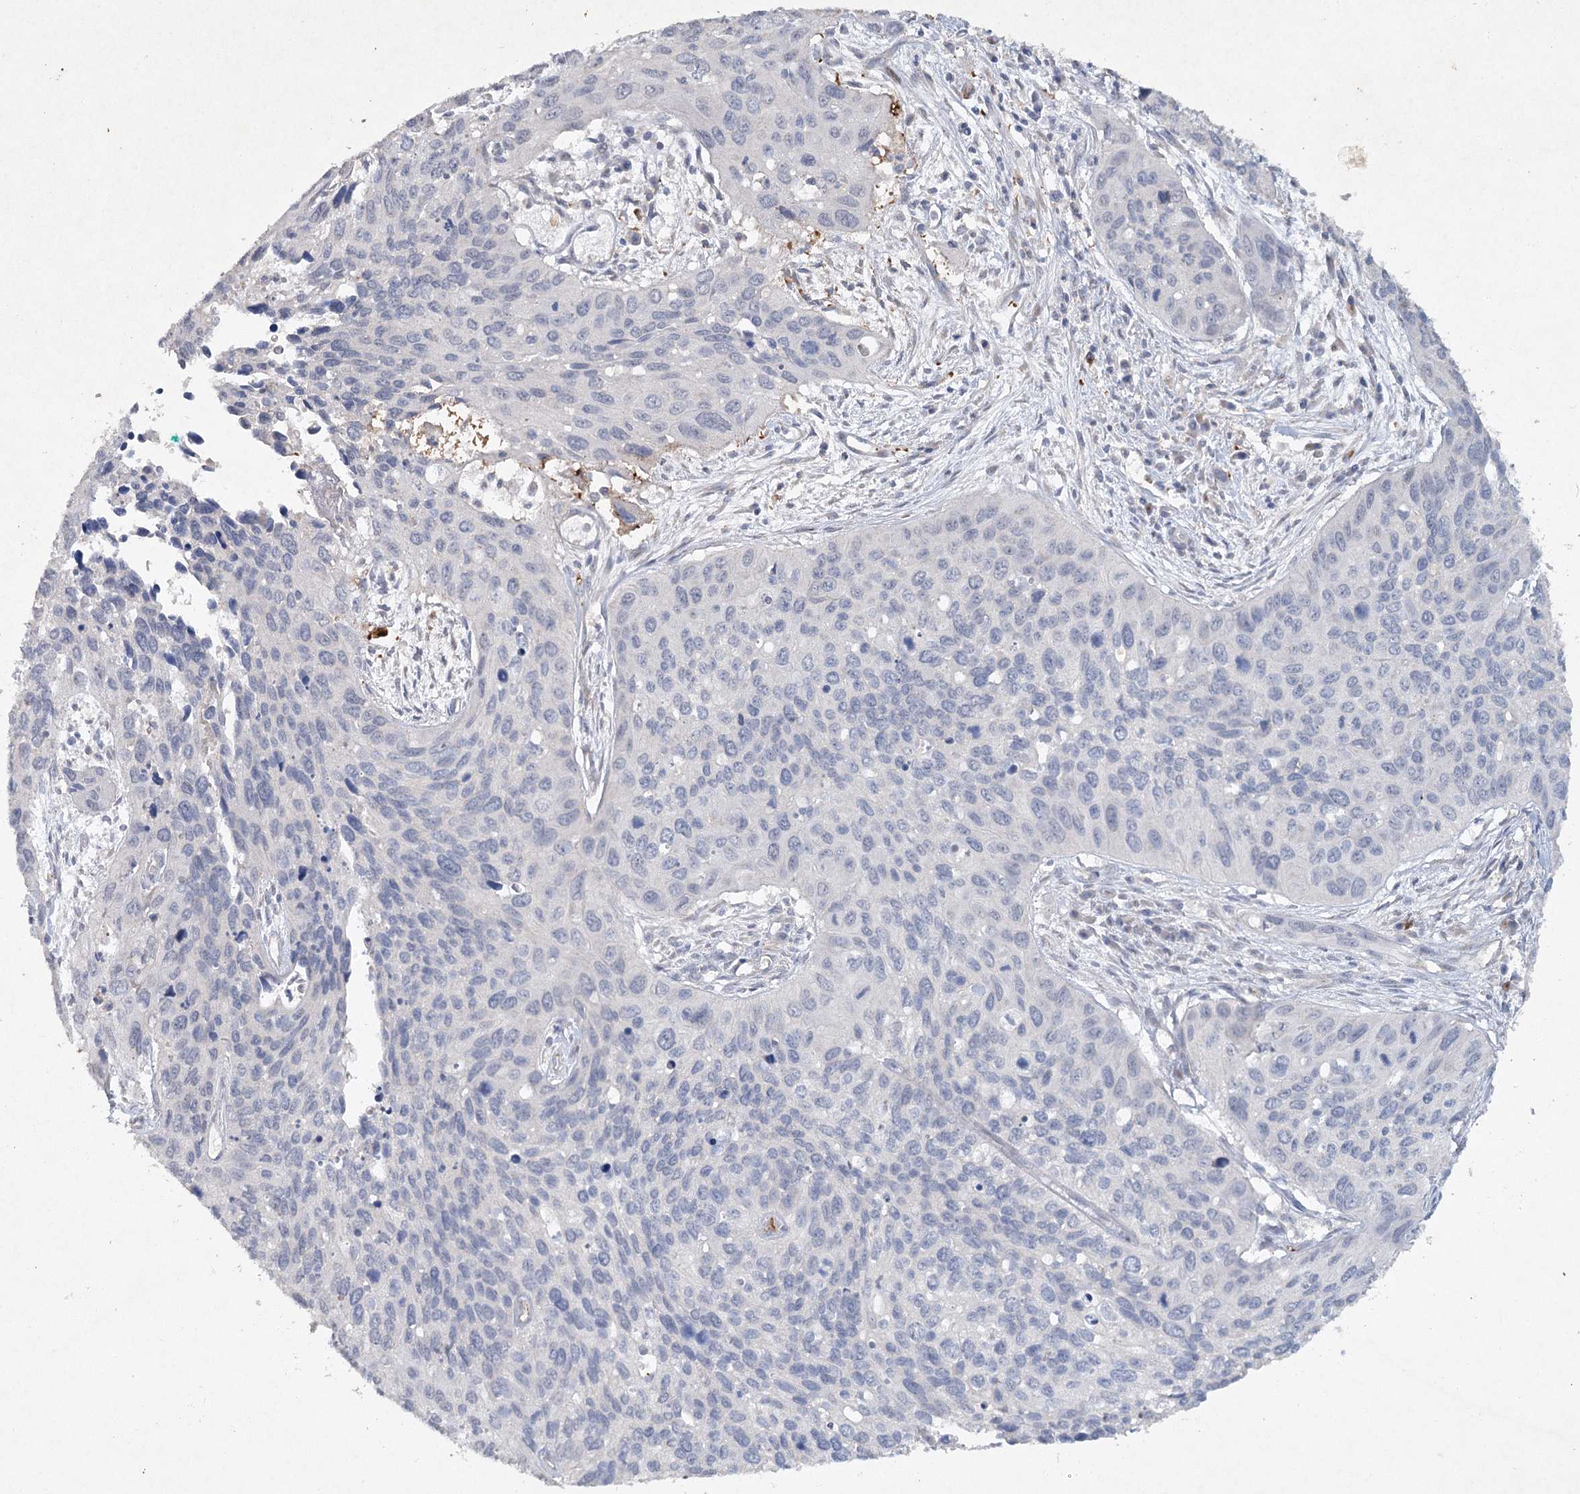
{"staining": {"intensity": "negative", "quantity": "none", "location": "none"}, "tissue": "cervical cancer", "cell_type": "Tumor cells", "image_type": "cancer", "snomed": [{"axis": "morphology", "description": "Squamous cell carcinoma, NOS"}, {"axis": "topography", "description": "Cervix"}], "caption": "Tumor cells show no significant protein staining in cervical squamous cell carcinoma. (DAB immunohistochemistry with hematoxylin counter stain).", "gene": "RFX6", "patient": {"sex": "female", "age": 55}}